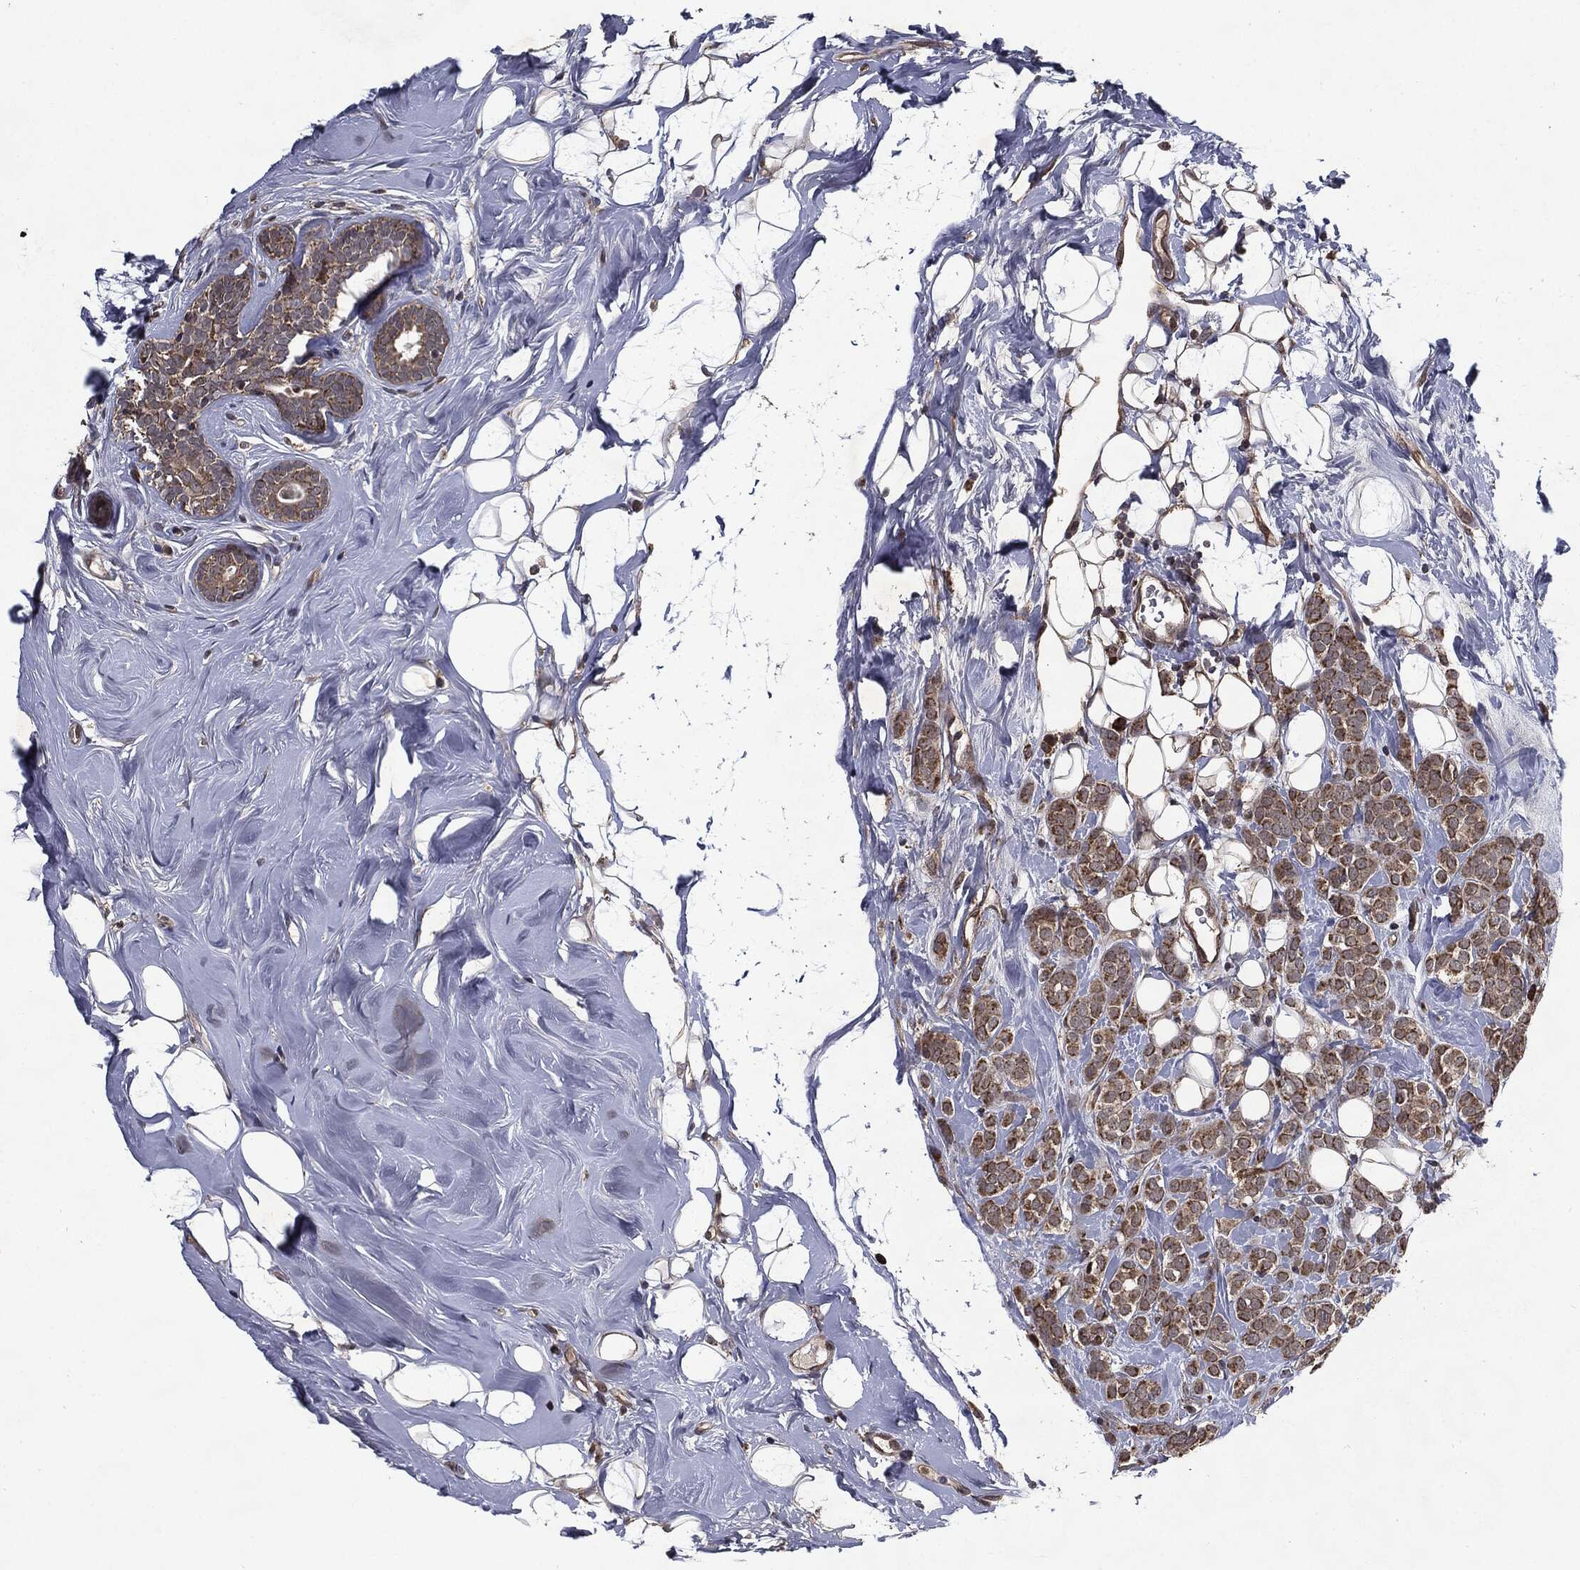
{"staining": {"intensity": "moderate", "quantity": ">75%", "location": "cytoplasmic/membranous"}, "tissue": "breast cancer", "cell_type": "Tumor cells", "image_type": "cancer", "snomed": [{"axis": "morphology", "description": "Lobular carcinoma"}, {"axis": "topography", "description": "Breast"}], "caption": "An immunohistochemistry histopathology image of tumor tissue is shown. Protein staining in brown labels moderate cytoplasmic/membranous positivity in breast lobular carcinoma within tumor cells.", "gene": "HDAC5", "patient": {"sex": "female", "age": 49}}